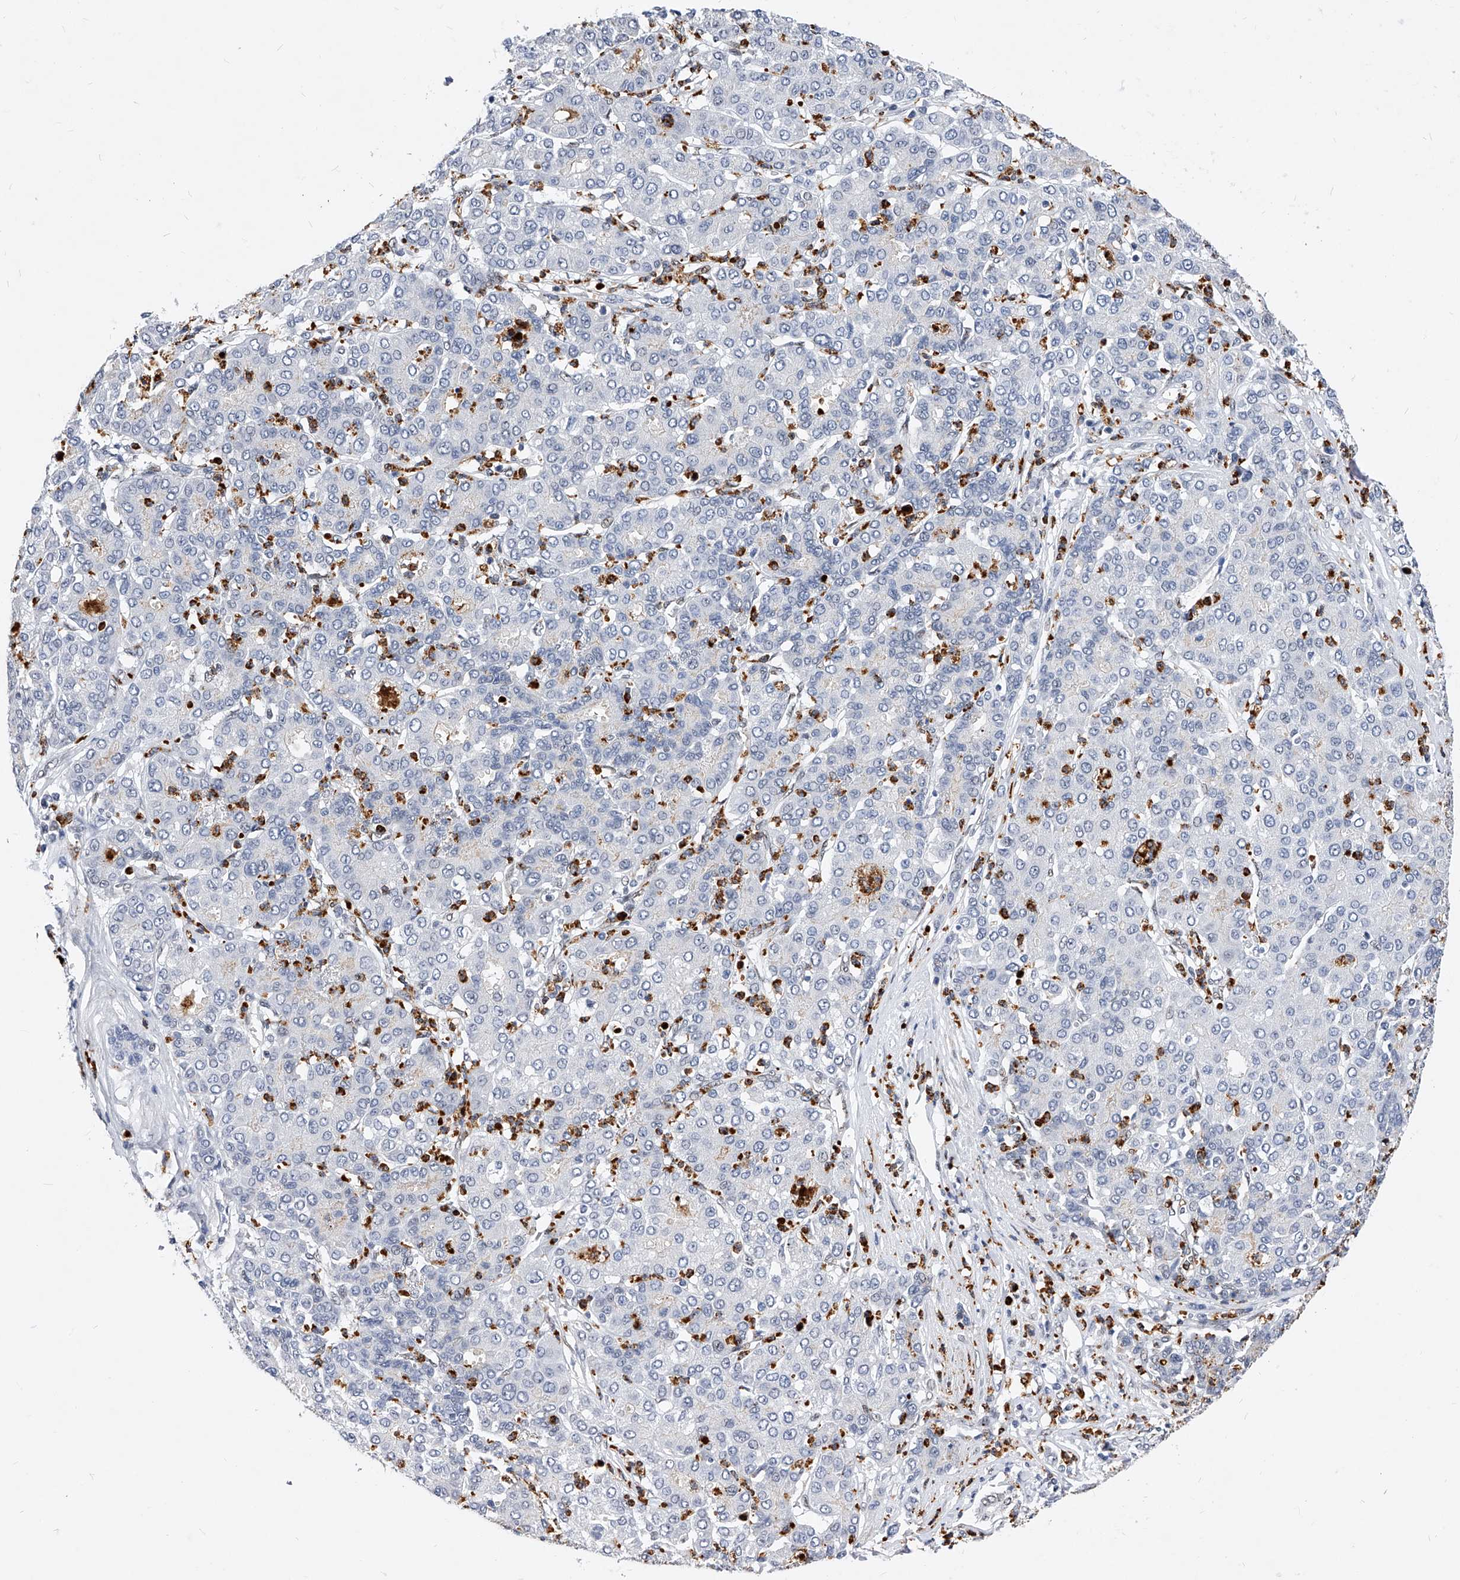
{"staining": {"intensity": "negative", "quantity": "none", "location": "none"}, "tissue": "liver cancer", "cell_type": "Tumor cells", "image_type": "cancer", "snomed": [{"axis": "morphology", "description": "Carcinoma, Hepatocellular, NOS"}, {"axis": "topography", "description": "Liver"}], "caption": "Tumor cells show no significant staining in liver cancer.", "gene": "TESK2", "patient": {"sex": "male", "age": 65}}